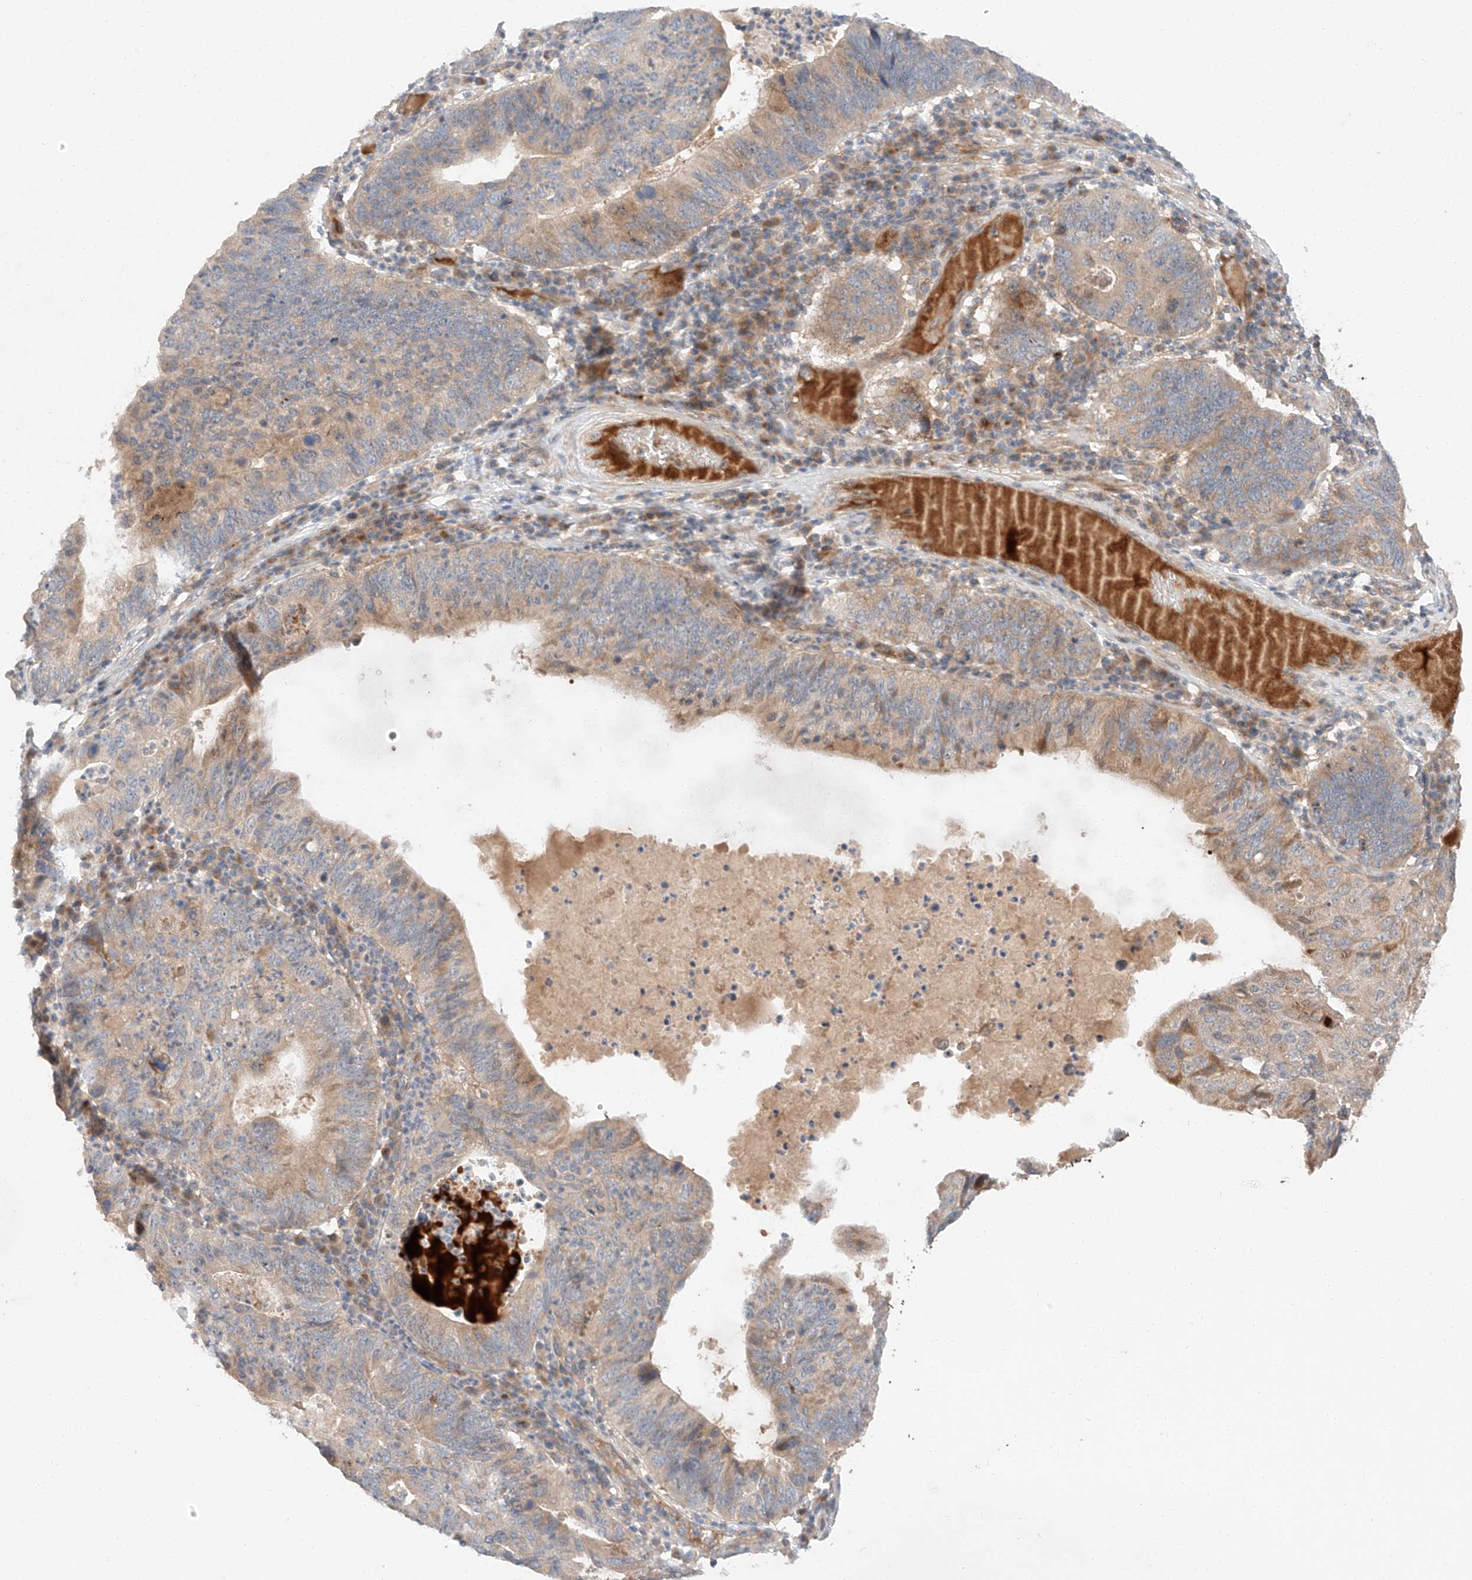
{"staining": {"intensity": "weak", "quantity": ">75%", "location": "cytoplasmic/membranous"}, "tissue": "stomach cancer", "cell_type": "Tumor cells", "image_type": "cancer", "snomed": [{"axis": "morphology", "description": "Adenocarcinoma, NOS"}, {"axis": "topography", "description": "Stomach"}], "caption": "Brown immunohistochemical staining in adenocarcinoma (stomach) demonstrates weak cytoplasmic/membranous expression in about >75% of tumor cells.", "gene": "XPNPEP1", "patient": {"sex": "male", "age": 59}}